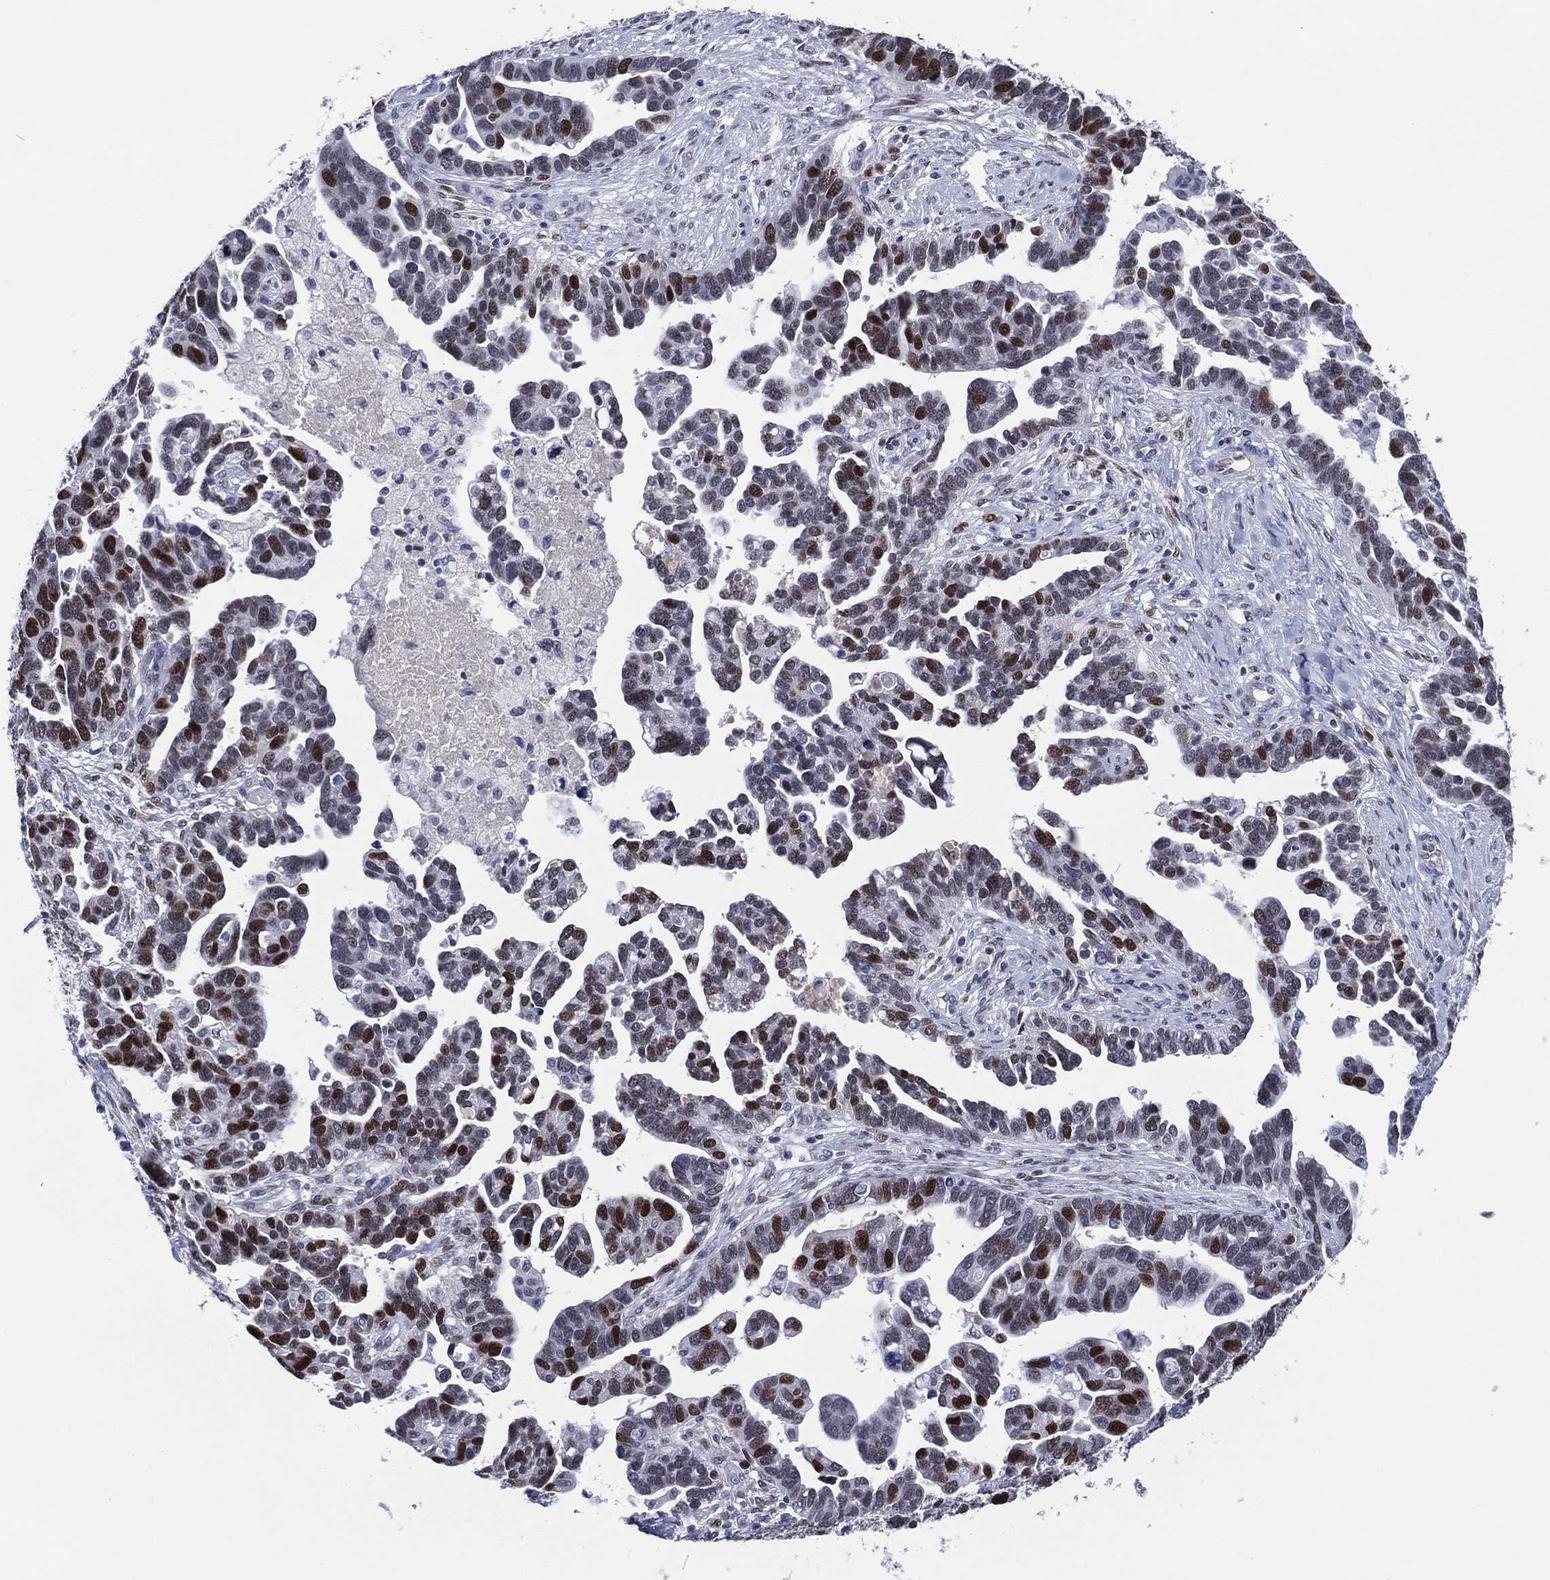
{"staining": {"intensity": "strong", "quantity": "25%-75%", "location": "nuclear"}, "tissue": "ovarian cancer", "cell_type": "Tumor cells", "image_type": "cancer", "snomed": [{"axis": "morphology", "description": "Cystadenocarcinoma, serous, NOS"}, {"axis": "topography", "description": "Ovary"}], "caption": "This is an image of IHC staining of ovarian serous cystadenocarcinoma, which shows strong positivity in the nuclear of tumor cells.", "gene": "GATA6", "patient": {"sex": "female", "age": 54}}